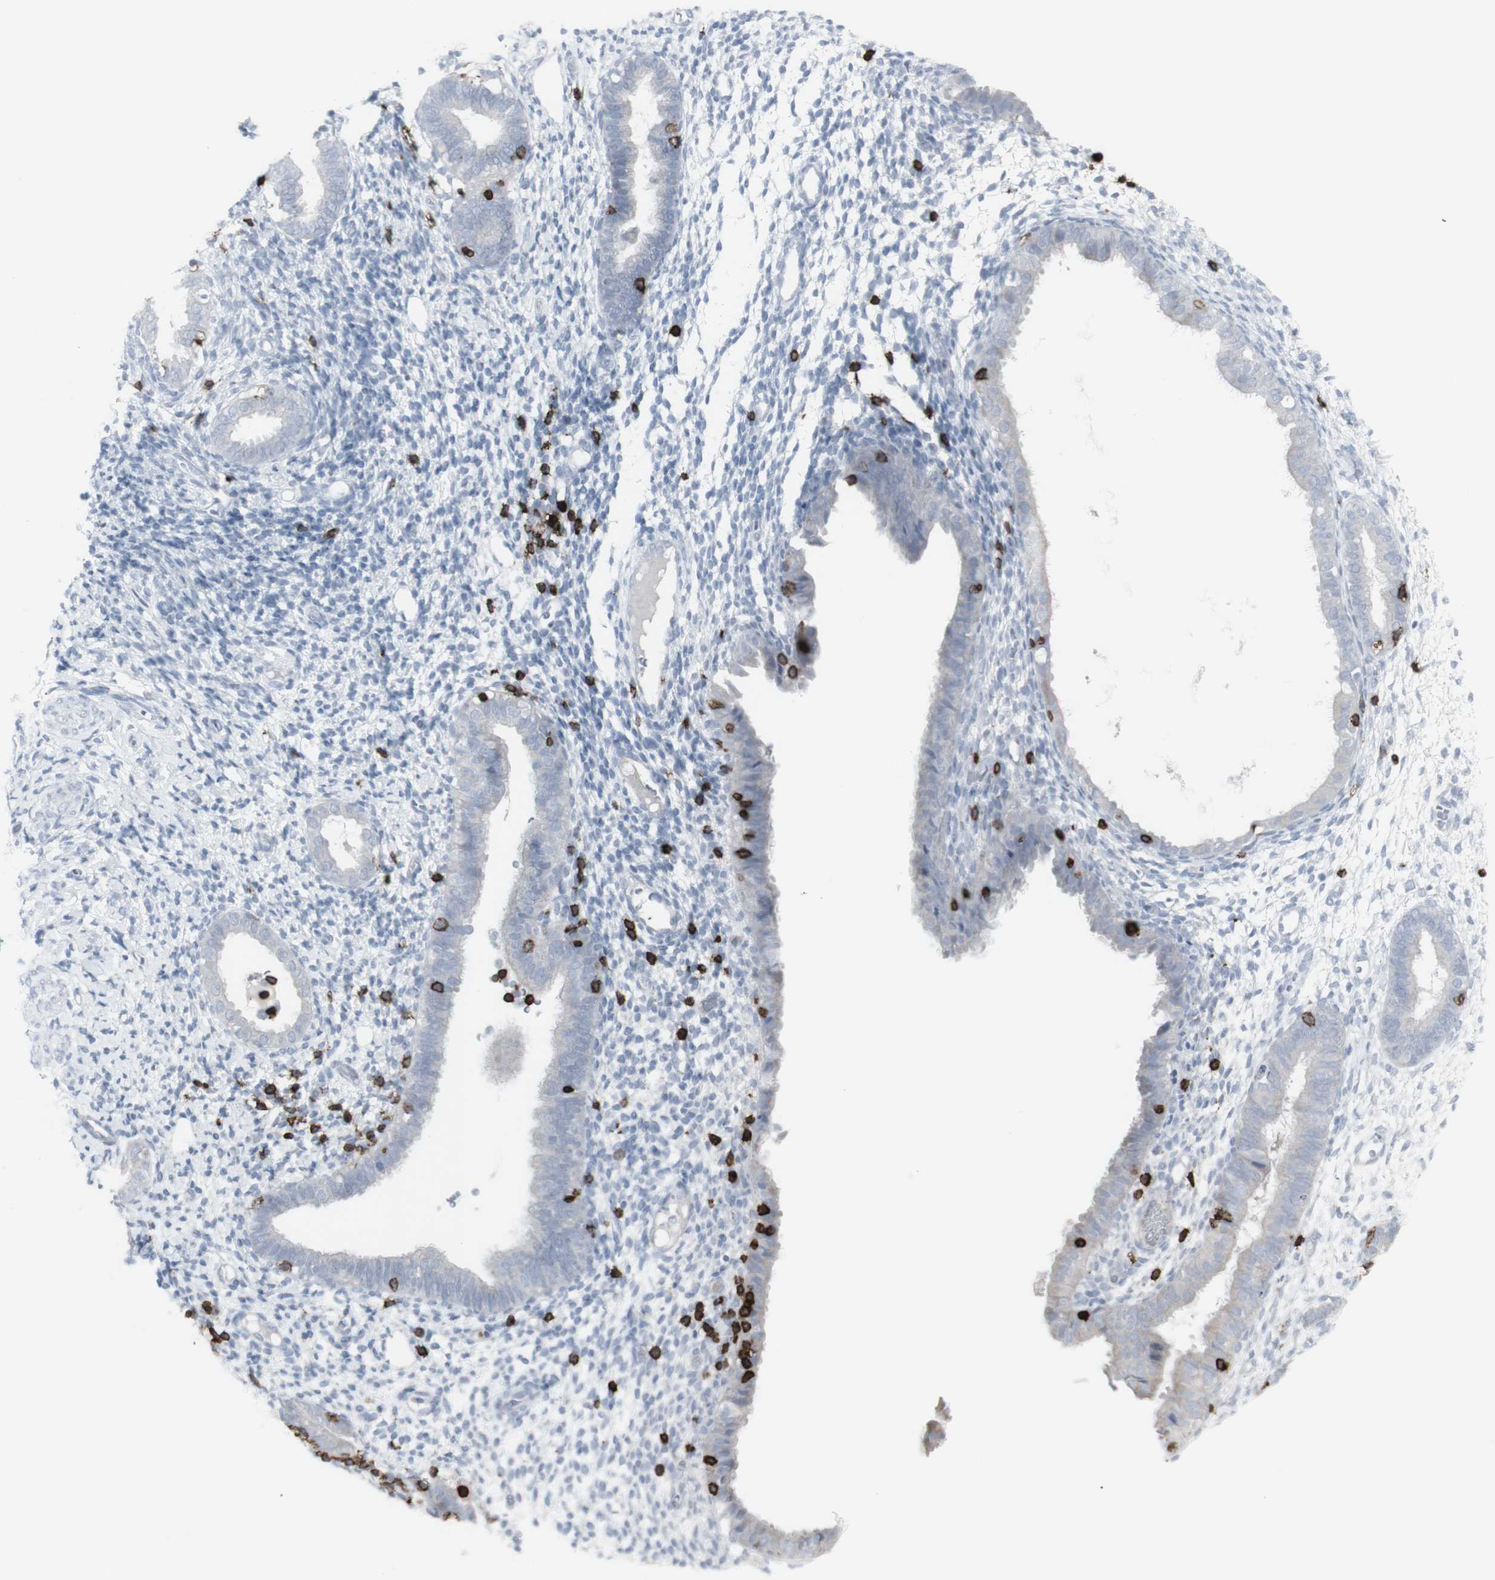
{"staining": {"intensity": "negative", "quantity": "none", "location": "none"}, "tissue": "endometrium", "cell_type": "Cells in endometrial stroma", "image_type": "normal", "snomed": [{"axis": "morphology", "description": "Normal tissue, NOS"}, {"axis": "topography", "description": "Endometrium"}], "caption": "High power microscopy photomicrograph of an immunohistochemistry (IHC) histopathology image of benign endometrium, revealing no significant staining in cells in endometrial stroma.", "gene": "CD247", "patient": {"sex": "female", "age": 61}}